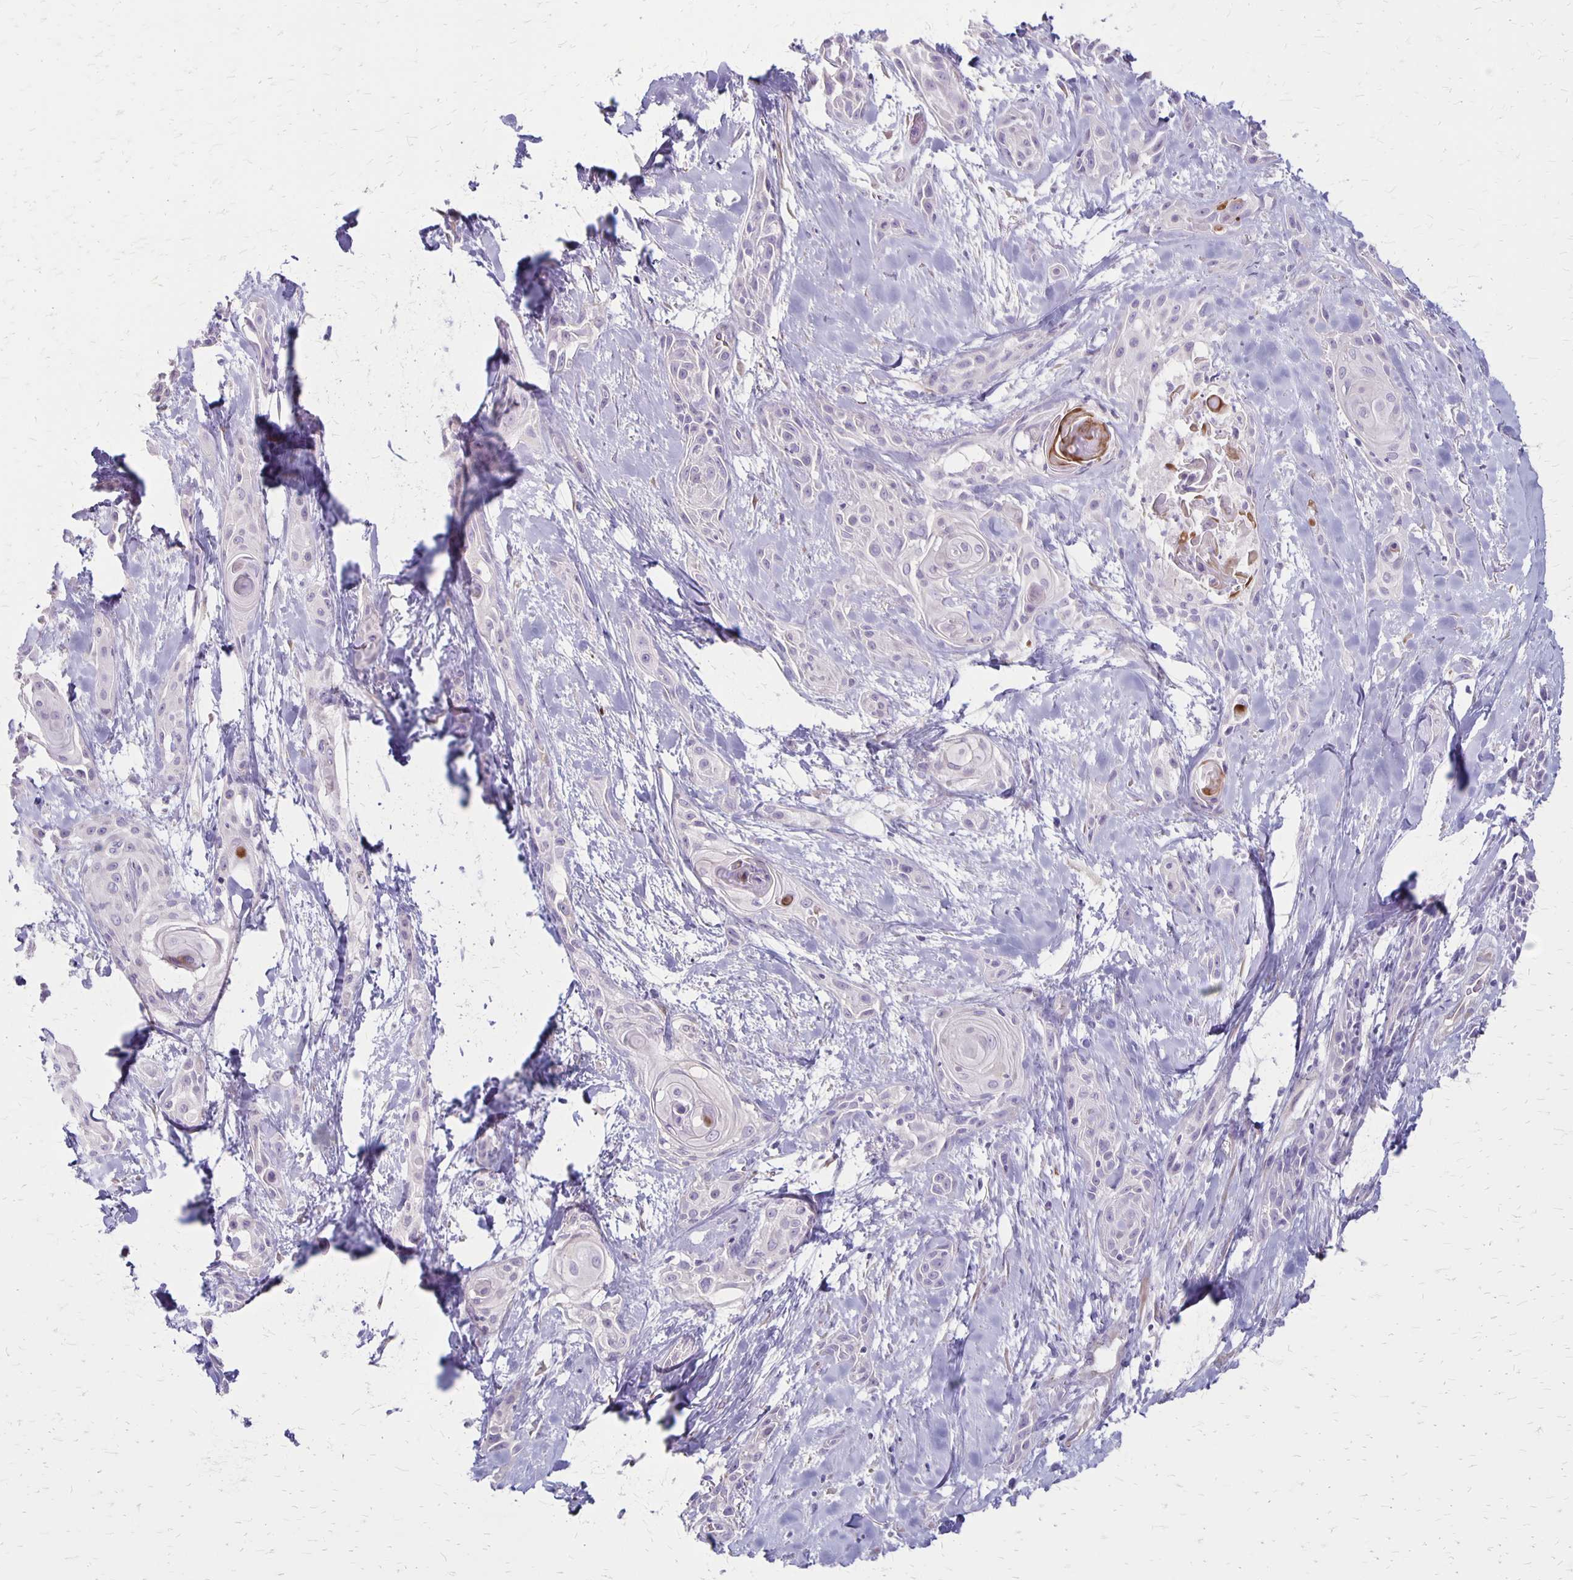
{"staining": {"intensity": "negative", "quantity": "none", "location": "none"}, "tissue": "skin cancer", "cell_type": "Tumor cells", "image_type": "cancer", "snomed": [{"axis": "morphology", "description": "Squamous cell carcinoma, NOS"}, {"axis": "topography", "description": "Skin"}, {"axis": "topography", "description": "Anal"}], "caption": "An immunohistochemistry micrograph of squamous cell carcinoma (skin) is shown. There is no staining in tumor cells of squamous cell carcinoma (skin).", "gene": "HOMER1", "patient": {"sex": "male", "age": 64}}